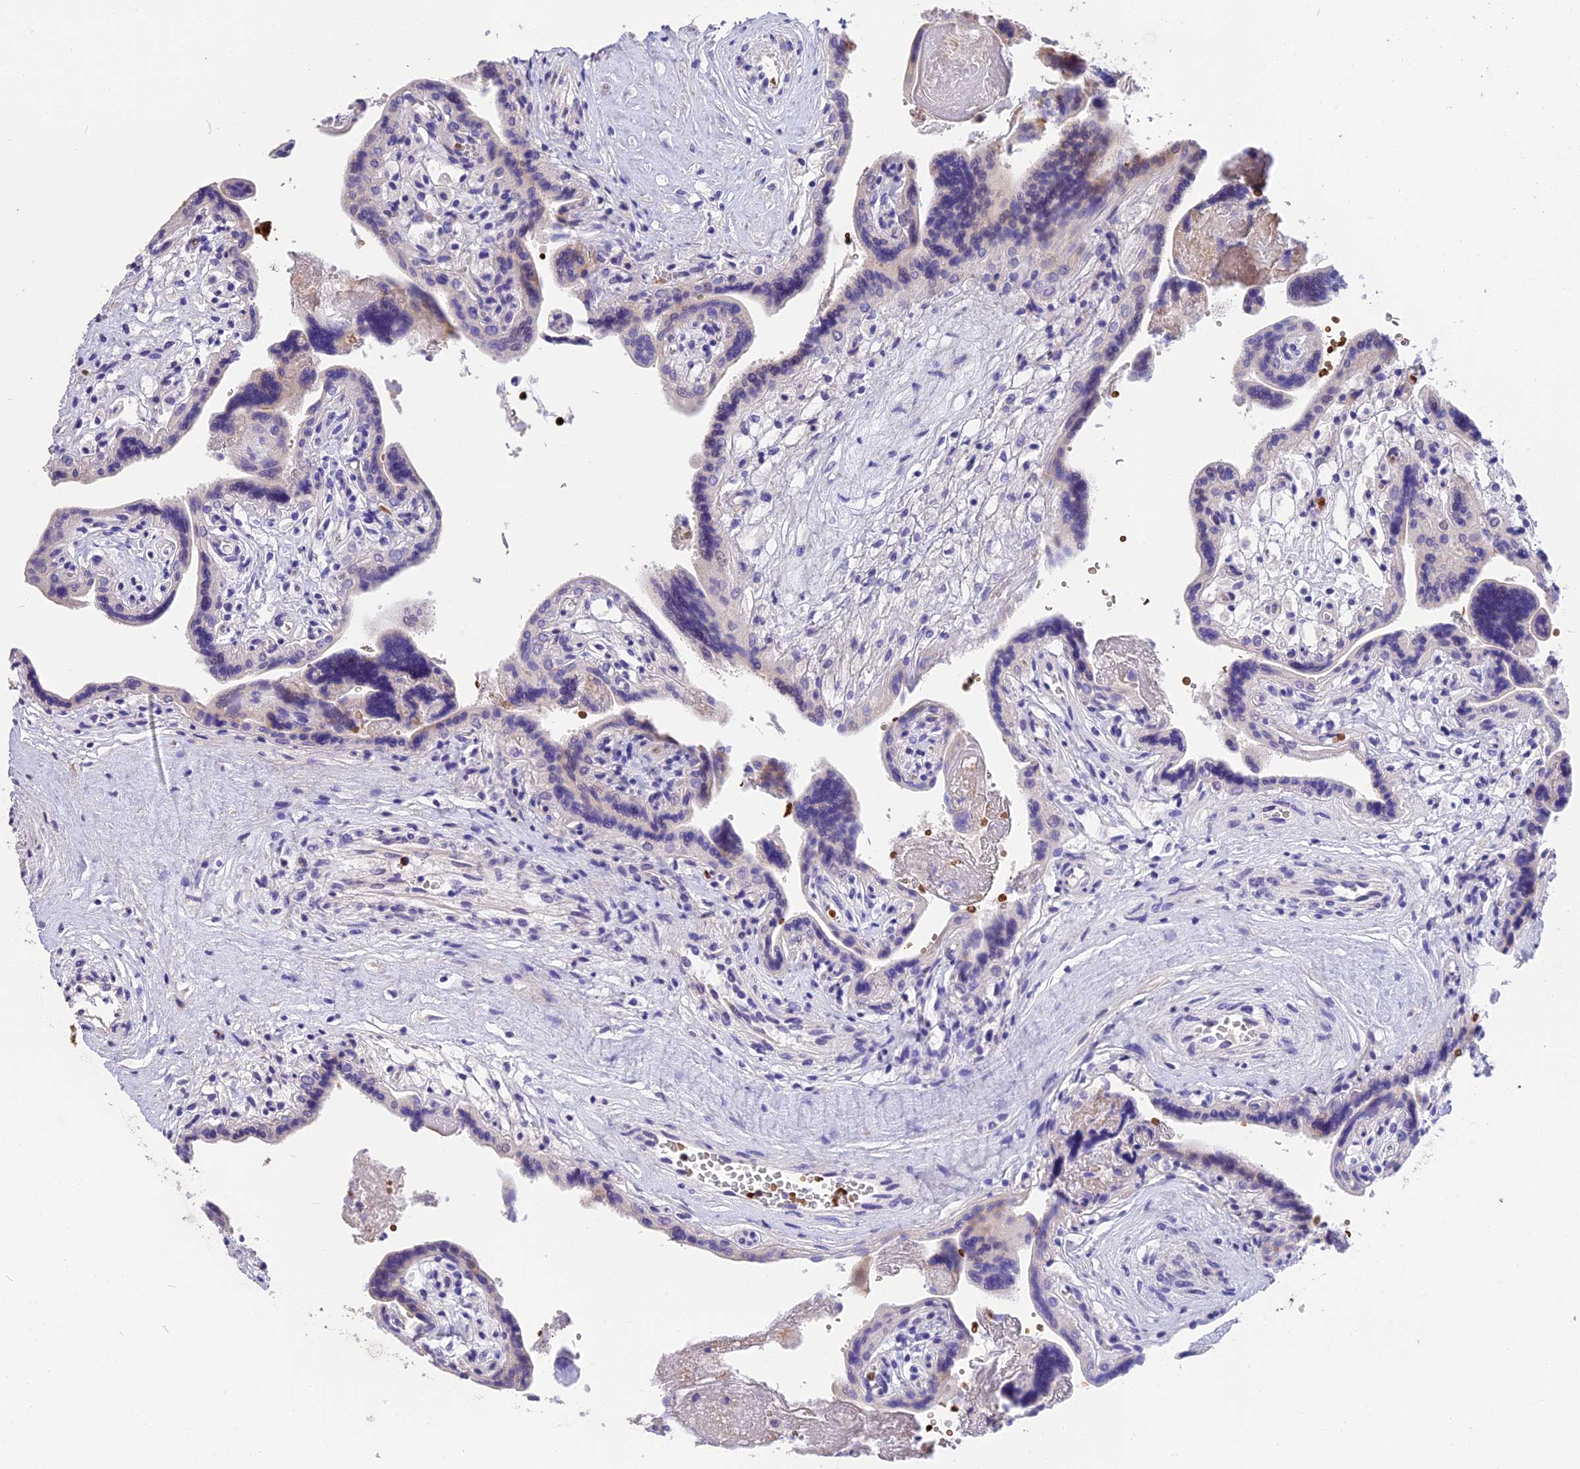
{"staining": {"intensity": "negative", "quantity": "none", "location": "none"}, "tissue": "placenta", "cell_type": "Decidual cells", "image_type": "normal", "snomed": [{"axis": "morphology", "description": "Normal tissue, NOS"}, {"axis": "topography", "description": "Placenta"}], "caption": "This is an immunohistochemistry histopathology image of normal human placenta. There is no staining in decidual cells.", "gene": "TNNC2", "patient": {"sex": "female", "age": 37}}